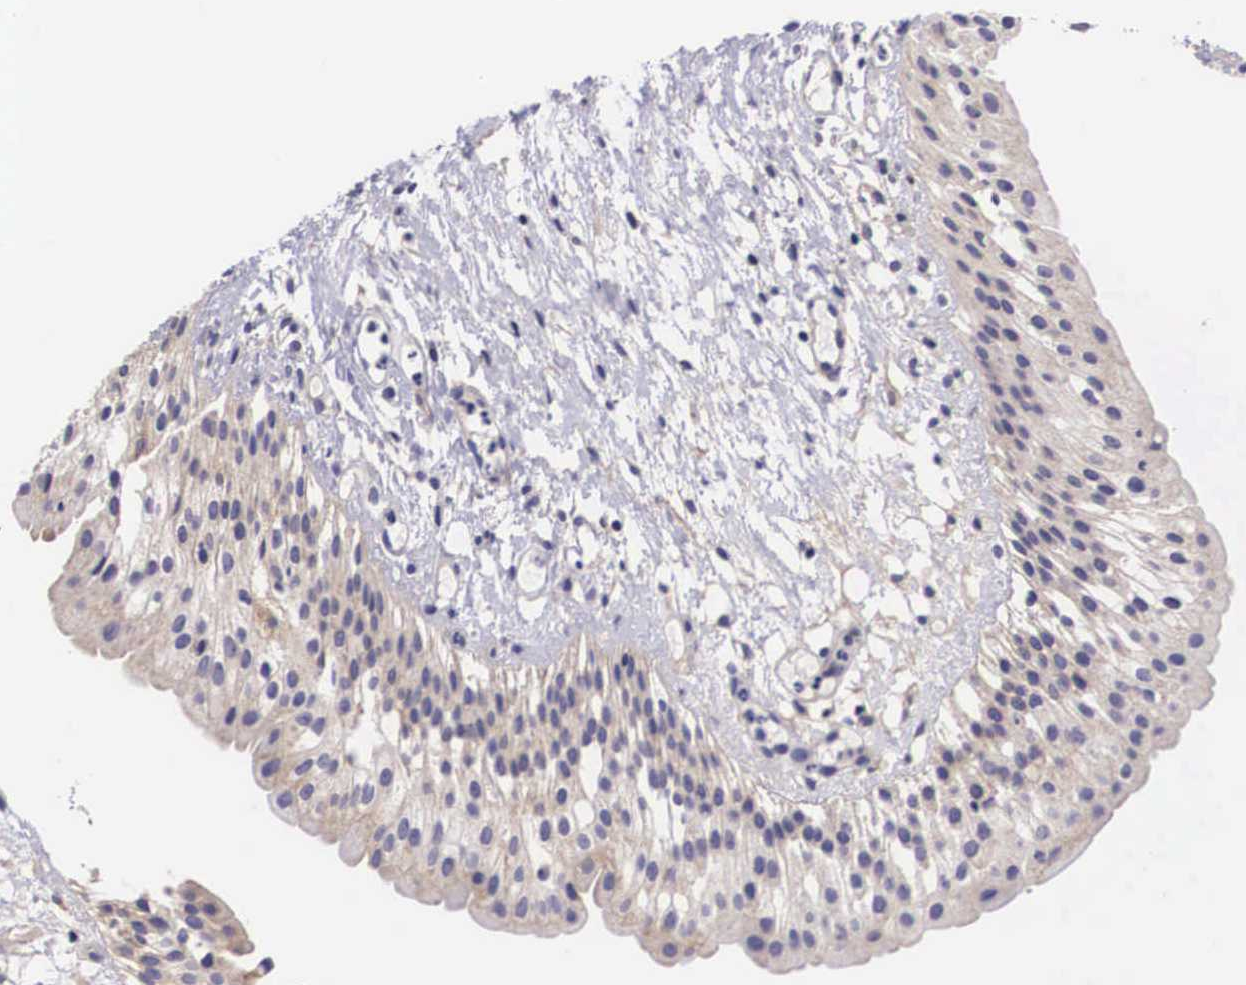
{"staining": {"intensity": "negative", "quantity": "none", "location": "none"}, "tissue": "urinary bladder", "cell_type": "Urothelial cells", "image_type": "normal", "snomed": [{"axis": "morphology", "description": "Normal tissue, NOS"}, {"axis": "topography", "description": "Urinary bladder"}], "caption": "High magnification brightfield microscopy of benign urinary bladder stained with DAB (brown) and counterstained with hematoxylin (blue): urothelial cells show no significant staining. (Brightfield microscopy of DAB IHC at high magnification).", "gene": "ARG2", "patient": {"sex": "male", "age": 48}}